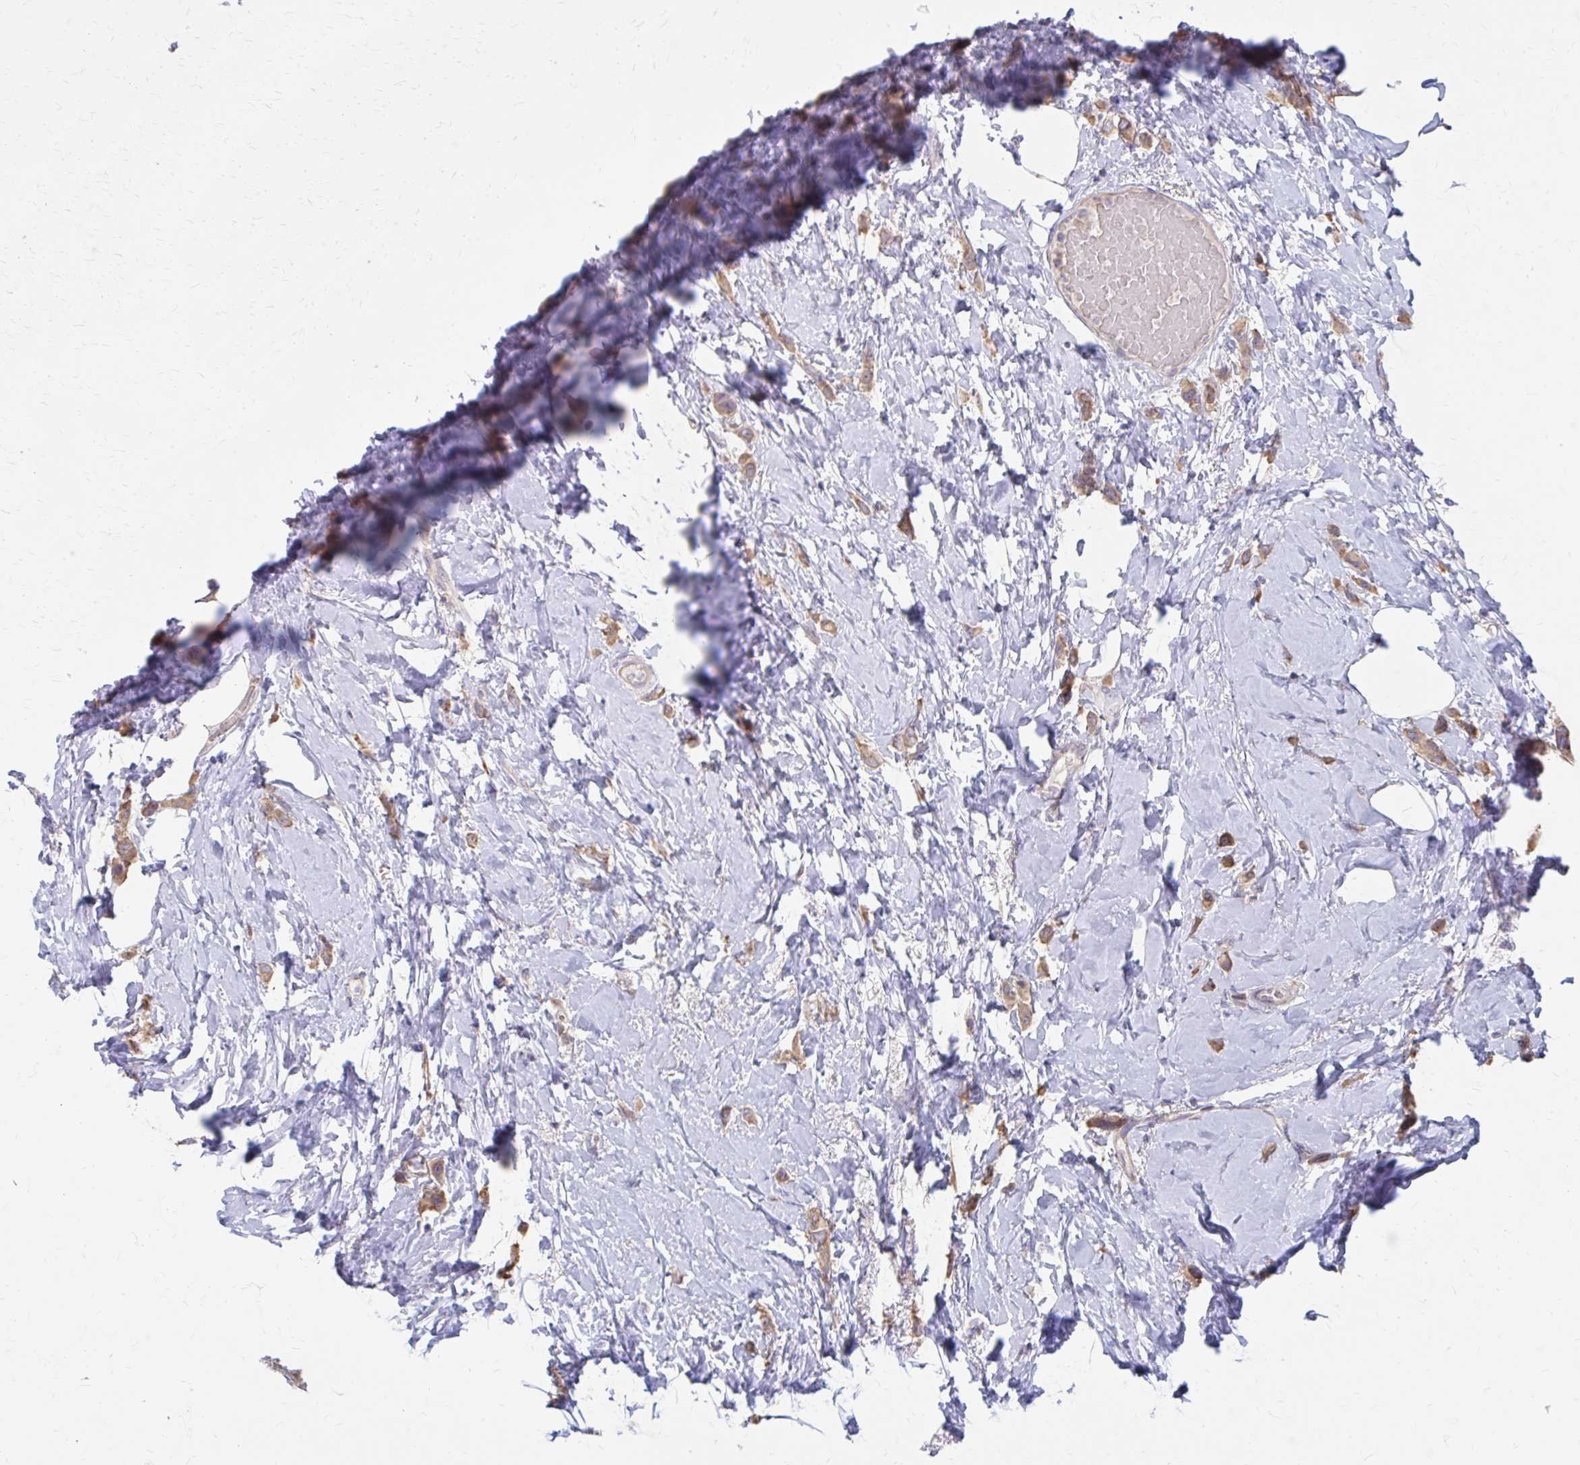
{"staining": {"intensity": "moderate", "quantity": ">75%", "location": "cytoplasmic/membranous"}, "tissue": "breast cancer", "cell_type": "Tumor cells", "image_type": "cancer", "snomed": [{"axis": "morphology", "description": "Lobular carcinoma"}, {"axis": "topography", "description": "Breast"}], "caption": "High-power microscopy captured an IHC micrograph of breast cancer (lobular carcinoma), revealing moderate cytoplasmic/membranous positivity in approximately >75% of tumor cells.", "gene": "IFI44L", "patient": {"sex": "female", "age": 66}}